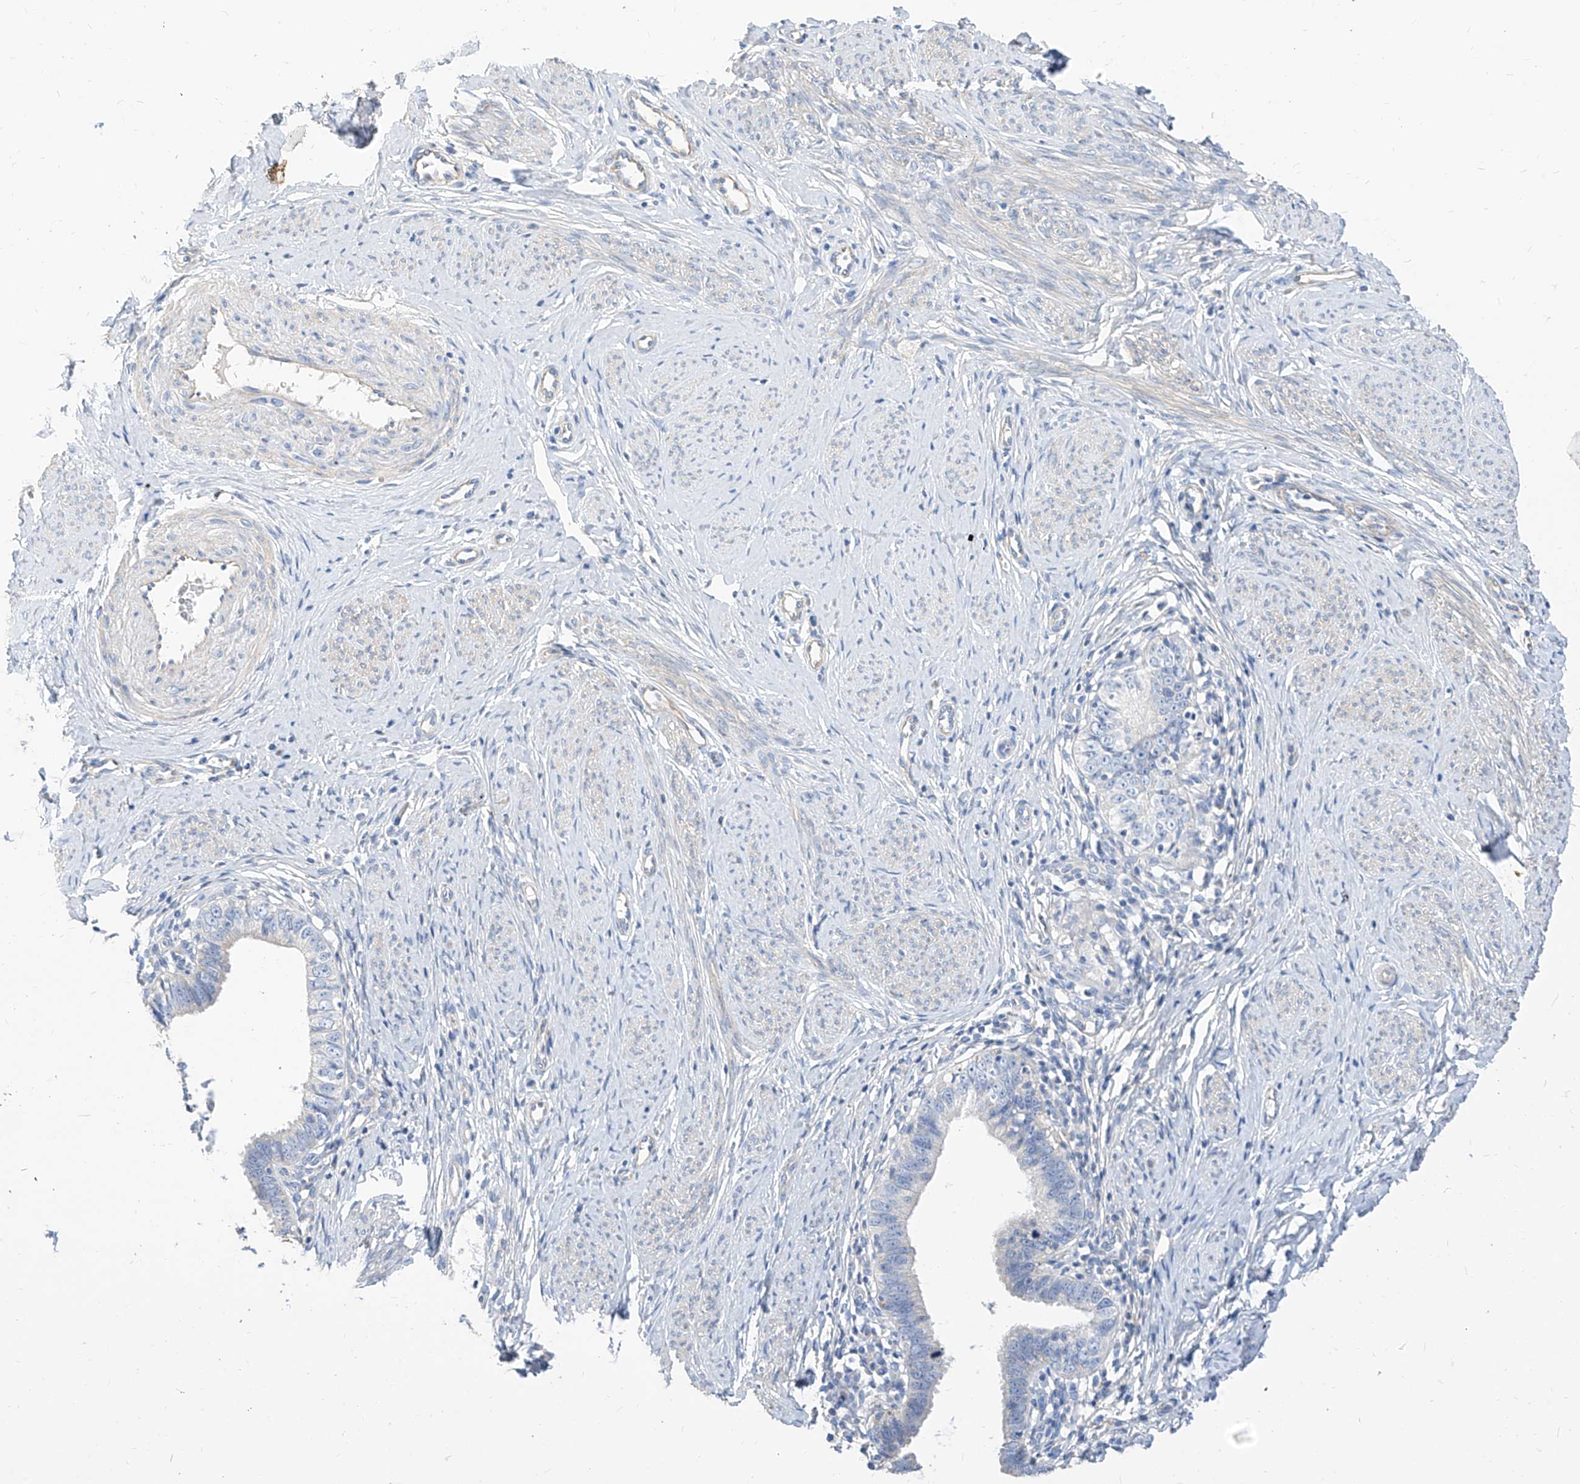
{"staining": {"intensity": "negative", "quantity": "none", "location": "none"}, "tissue": "cervical cancer", "cell_type": "Tumor cells", "image_type": "cancer", "snomed": [{"axis": "morphology", "description": "Adenocarcinoma, NOS"}, {"axis": "topography", "description": "Cervix"}], "caption": "The photomicrograph shows no significant positivity in tumor cells of cervical cancer (adenocarcinoma).", "gene": "SCGB2A1", "patient": {"sex": "female", "age": 36}}